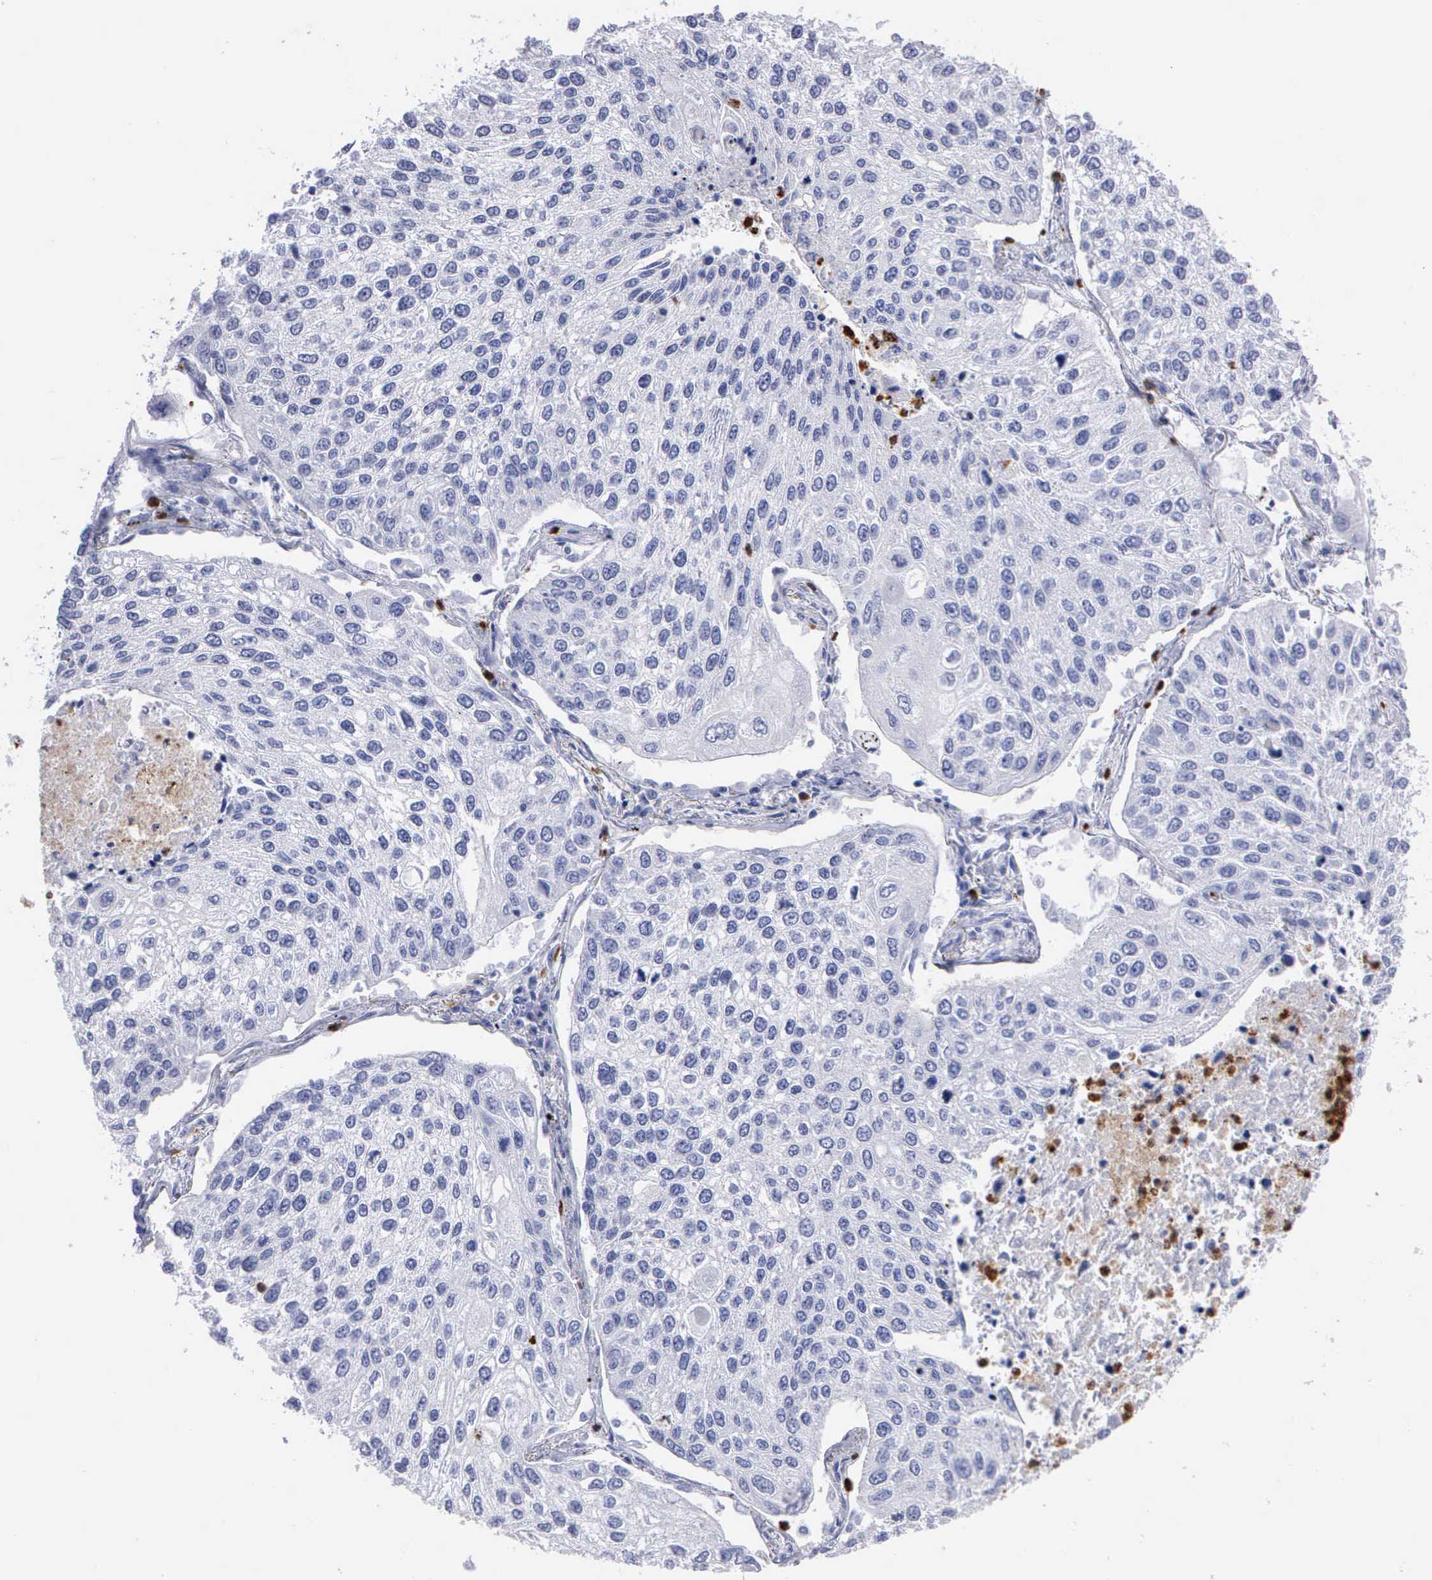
{"staining": {"intensity": "negative", "quantity": "none", "location": "none"}, "tissue": "lung cancer", "cell_type": "Tumor cells", "image_type": "cancer", "snomed": [{"axis": "morphology", "description": "Squamous cell carcinoma, NOS"}, {"axis": "topography", "description": "Lung"}], "caption": "Tumor cells show no significant protein staining in squamous cell carcinoma (lung).", "gene": "CTSG", "patient": {"sex": "male", "age": 75}}